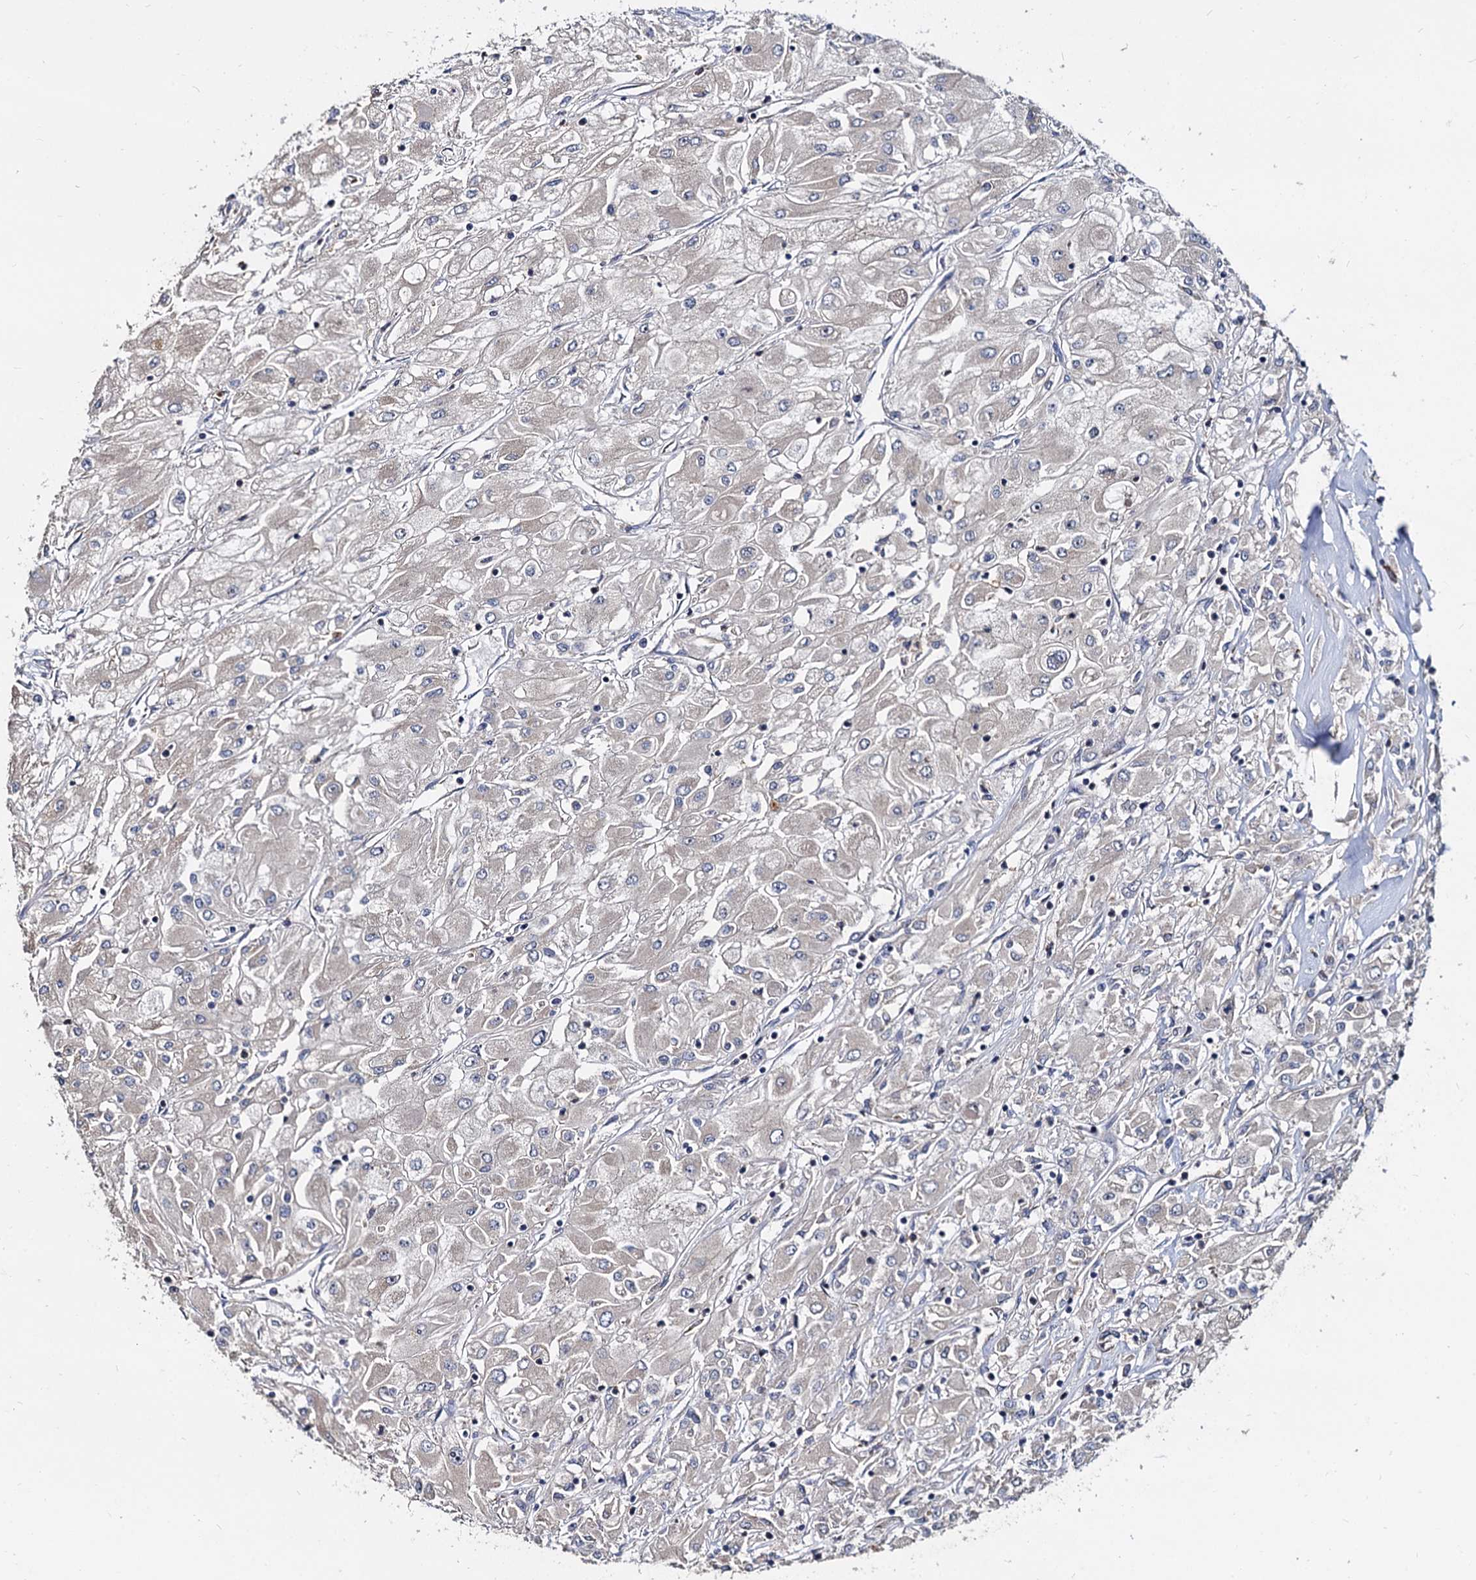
{"staining": {"intensity": "negative", "quantity": "none", "location": "none"}, "tissue": "renal cancer", "cell_type": "Tumor cells", "image_type": "cancer", "snomed": [{"axis": "morphology", "description": "Adenocarcinoma, NOS"}, {"axis": "topography", "description": "Kidney"}], "caption": "Tumor cells show no significant protein staining in renal cancer.", "gene": "WWC3", "patient": {"sex": "male", "age": 80}}